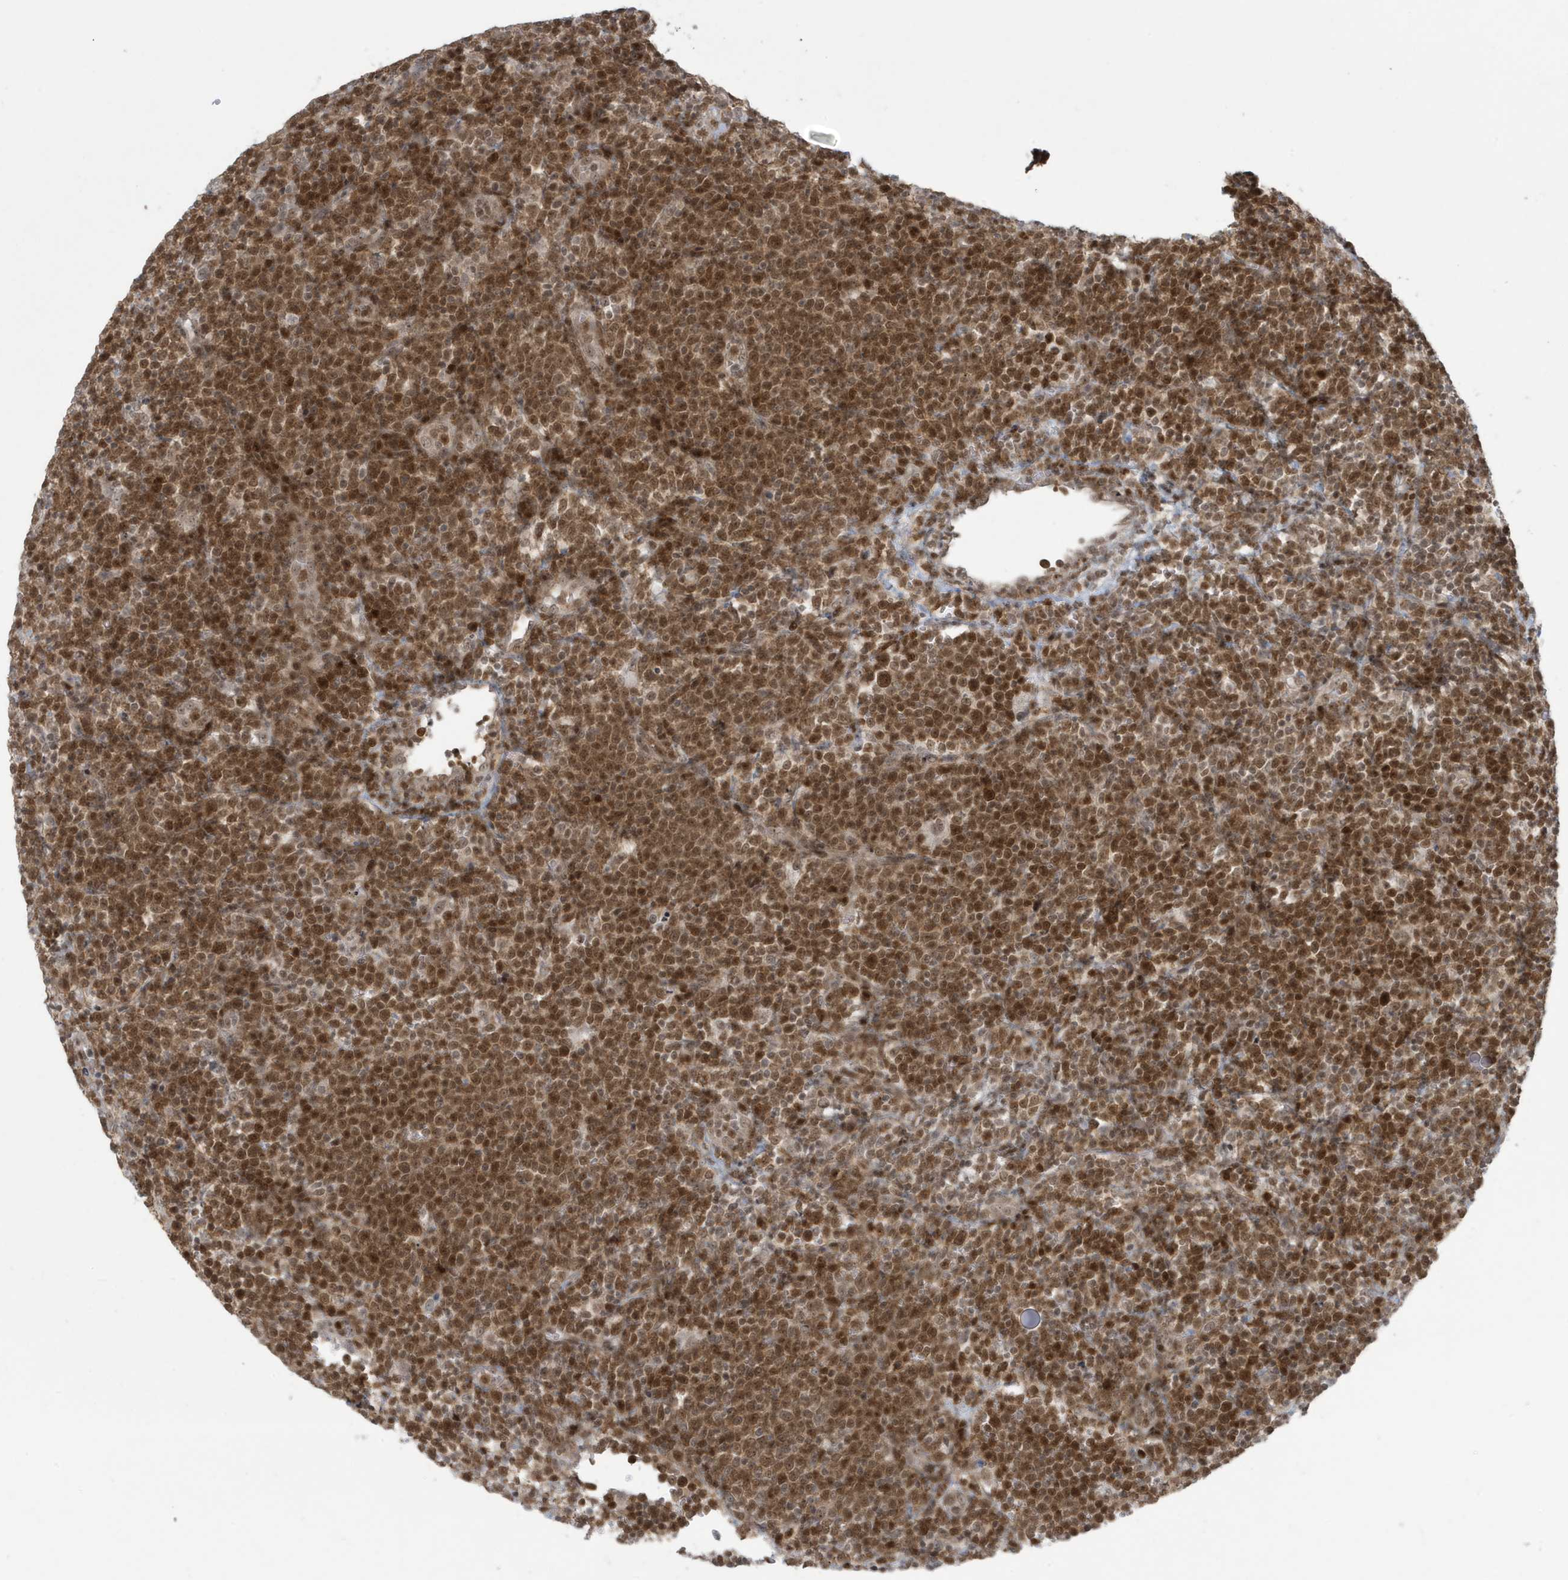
{"staining": {"intensity": "strong", "quantity": ">75%", "location": "cytoplasmic/membranous,nuclear"}, "tissue": "lymphoma", "cell_type": "Tumor cells", "image_type": "cancer", "snomed": [{"axis": "morphology", "description": "Malignant lymphoma, non-Hodgkin's type, High grade"}, {"axis": "topography", "description": "Lymph node"}], "caption": "A high-resolution image shows immunohistochemistry staining of lymphoma, which exhibits strong cytoplasmic/membranous and nuclear expression in approximately >75% of tumor cells. (DAB (3,3'-diaminobenzidine) IHC with brightfield microscopy, high magnification).", "gene": "C1orf52", "patient": {"sex": "male", "age": 61}}